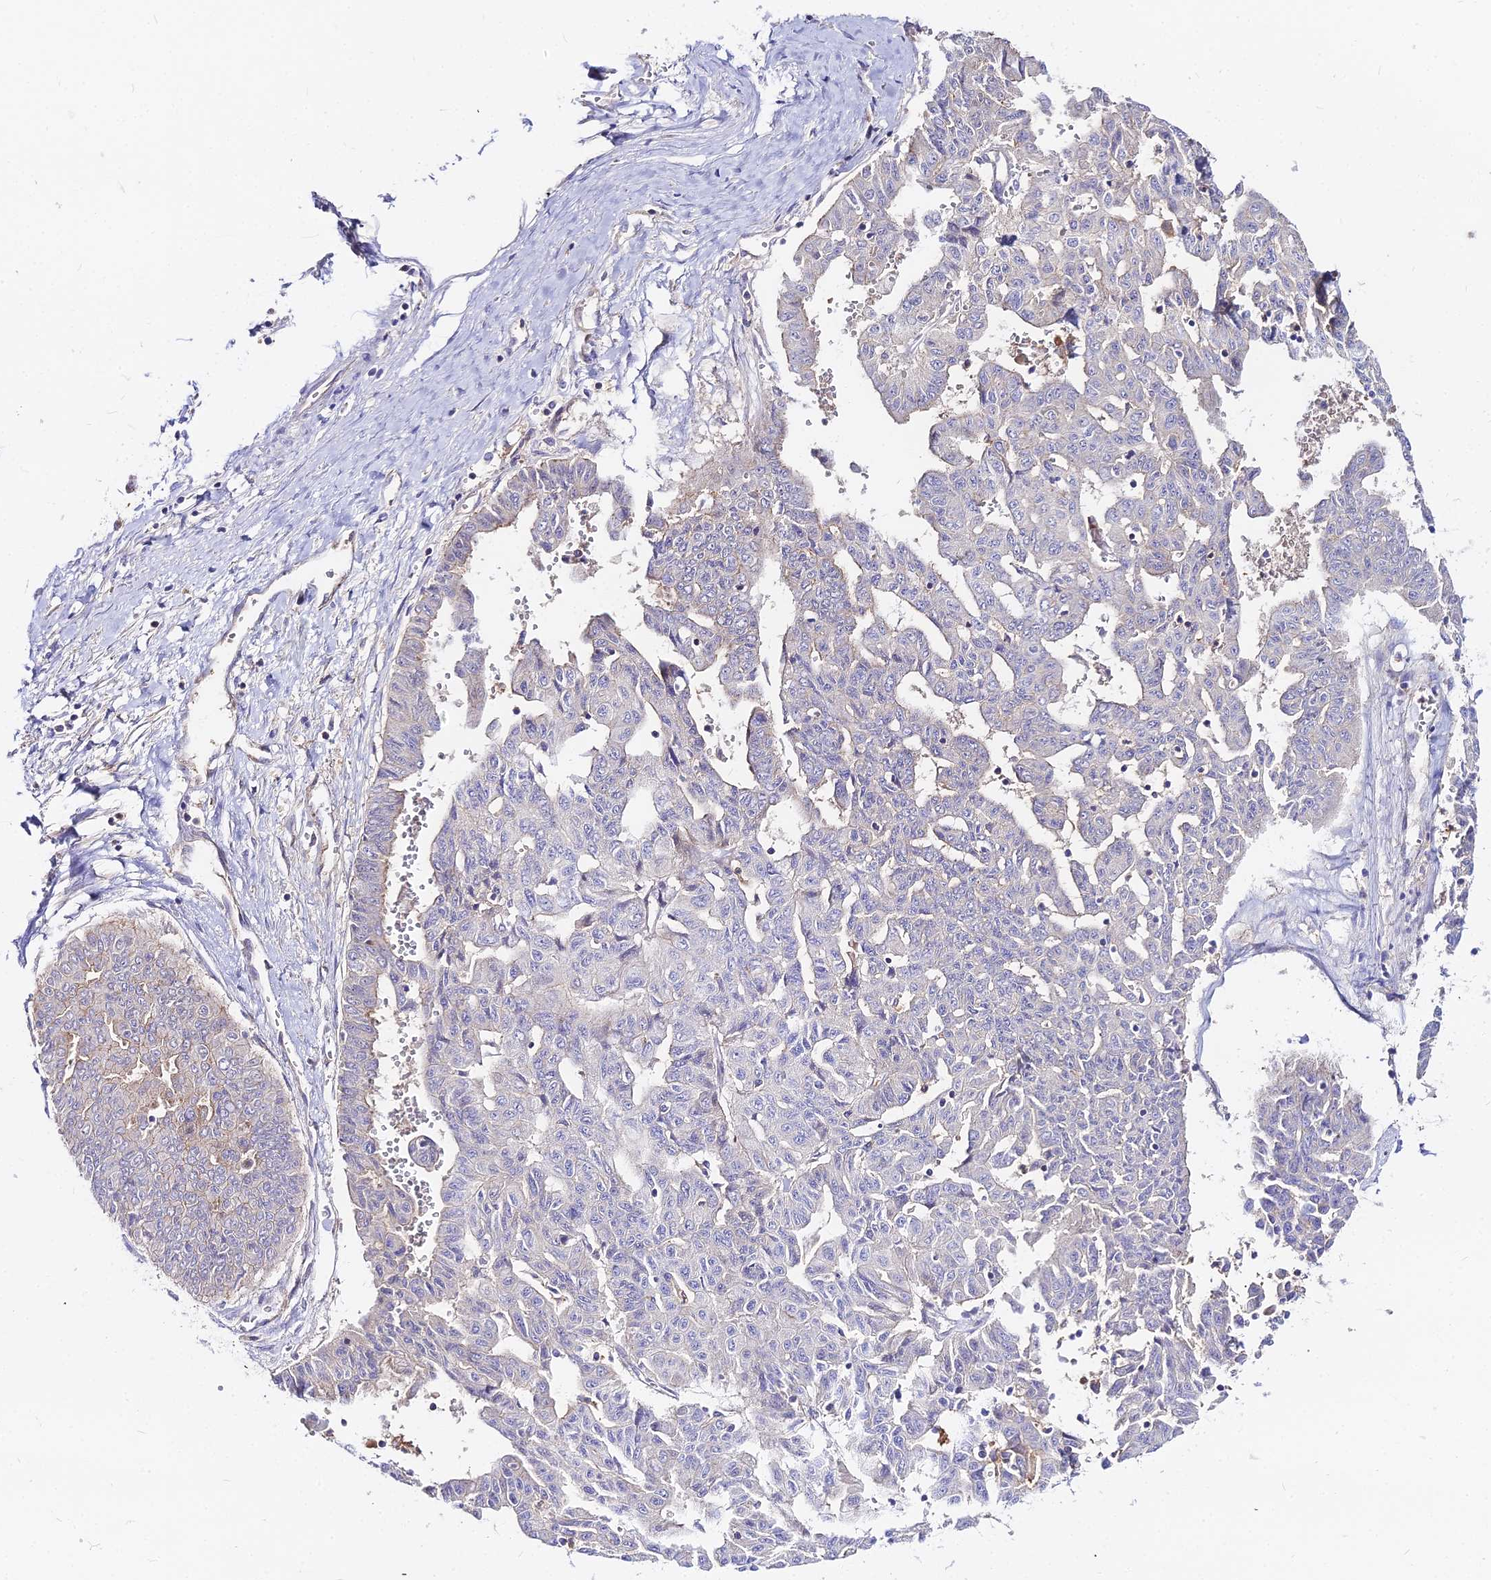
{"staining": {"intensity": "weak", "quantity": "25%-75%", "location": "cytoplasmic/membranous"}, "tissue": "liver cancer", "cell_type": "Tumor cells", "image_type": "cancer", "snomed": [{"axis": "morphology", "description": "Cholangiocarcinoma"}, {"axis": "topography", "description": "Liver"}], "caption": "Brown immunohistochemical staining in liver cancer reveals weak cytoplasmic/membranous positivity in approximately 25%-75% of tumor cells. (DAB IHC, brown staining for protein, blue staining for nuclei).", "gene": "GLYAT", "patient": {"sex": "female", "age": 77}}